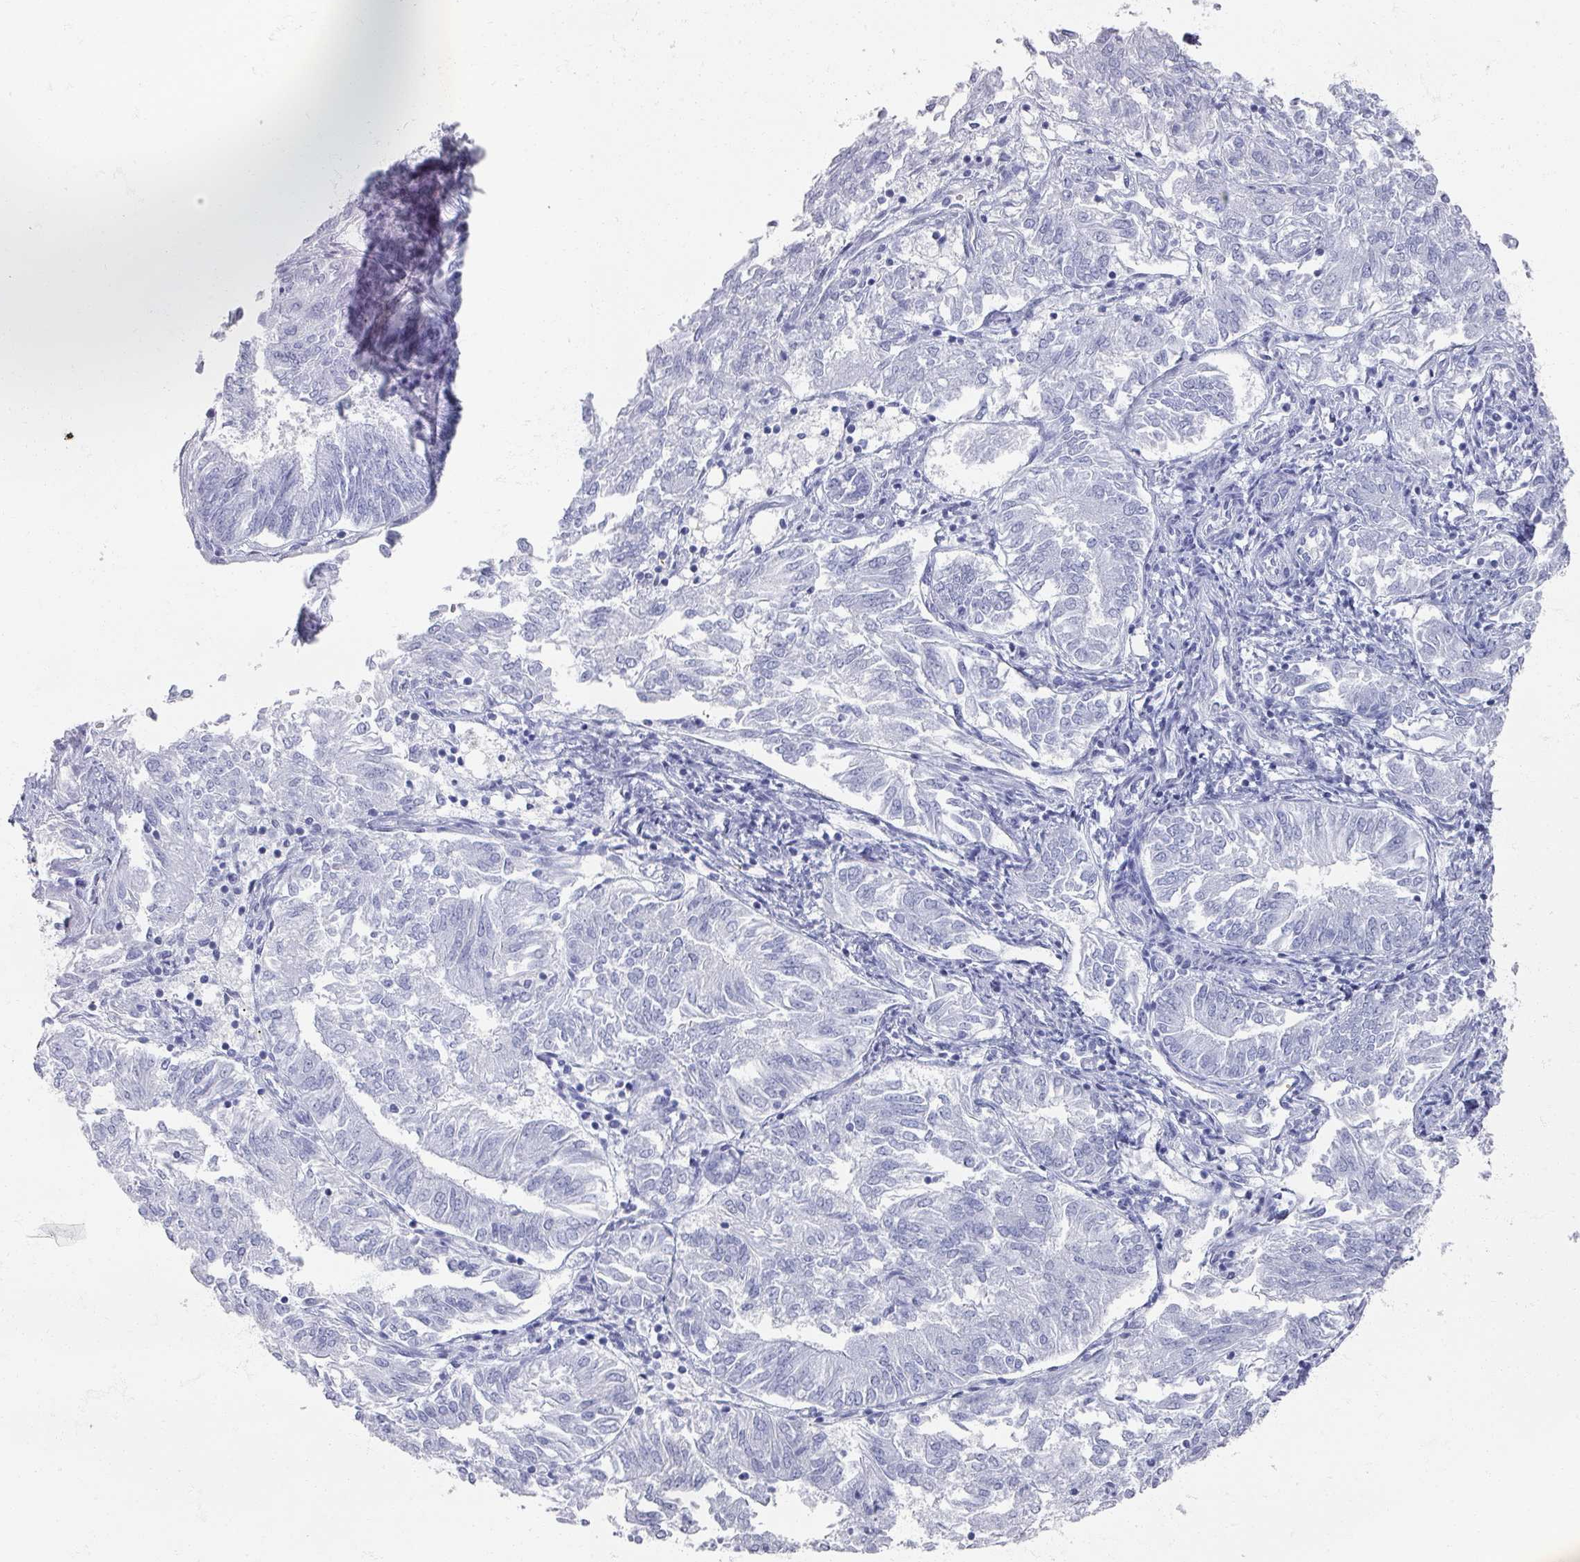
{"staining": {"intensity": "negative", "quantity": "none", "location": "none"}, "tissue": "endometrial cancer", "cell_type": "Tumor cells", "image_type": "cancer", "snomed": [{"axis": "morphology", "description": "Adenocarcinoma, NOS"}, {"axis": "topography", "description": "Endometrium"}], "caption": "Tumor cells show no significant protein positivity in endometrial cancer.", "gene": "OMG", "patient": {"sex": "female", "age": 58}}